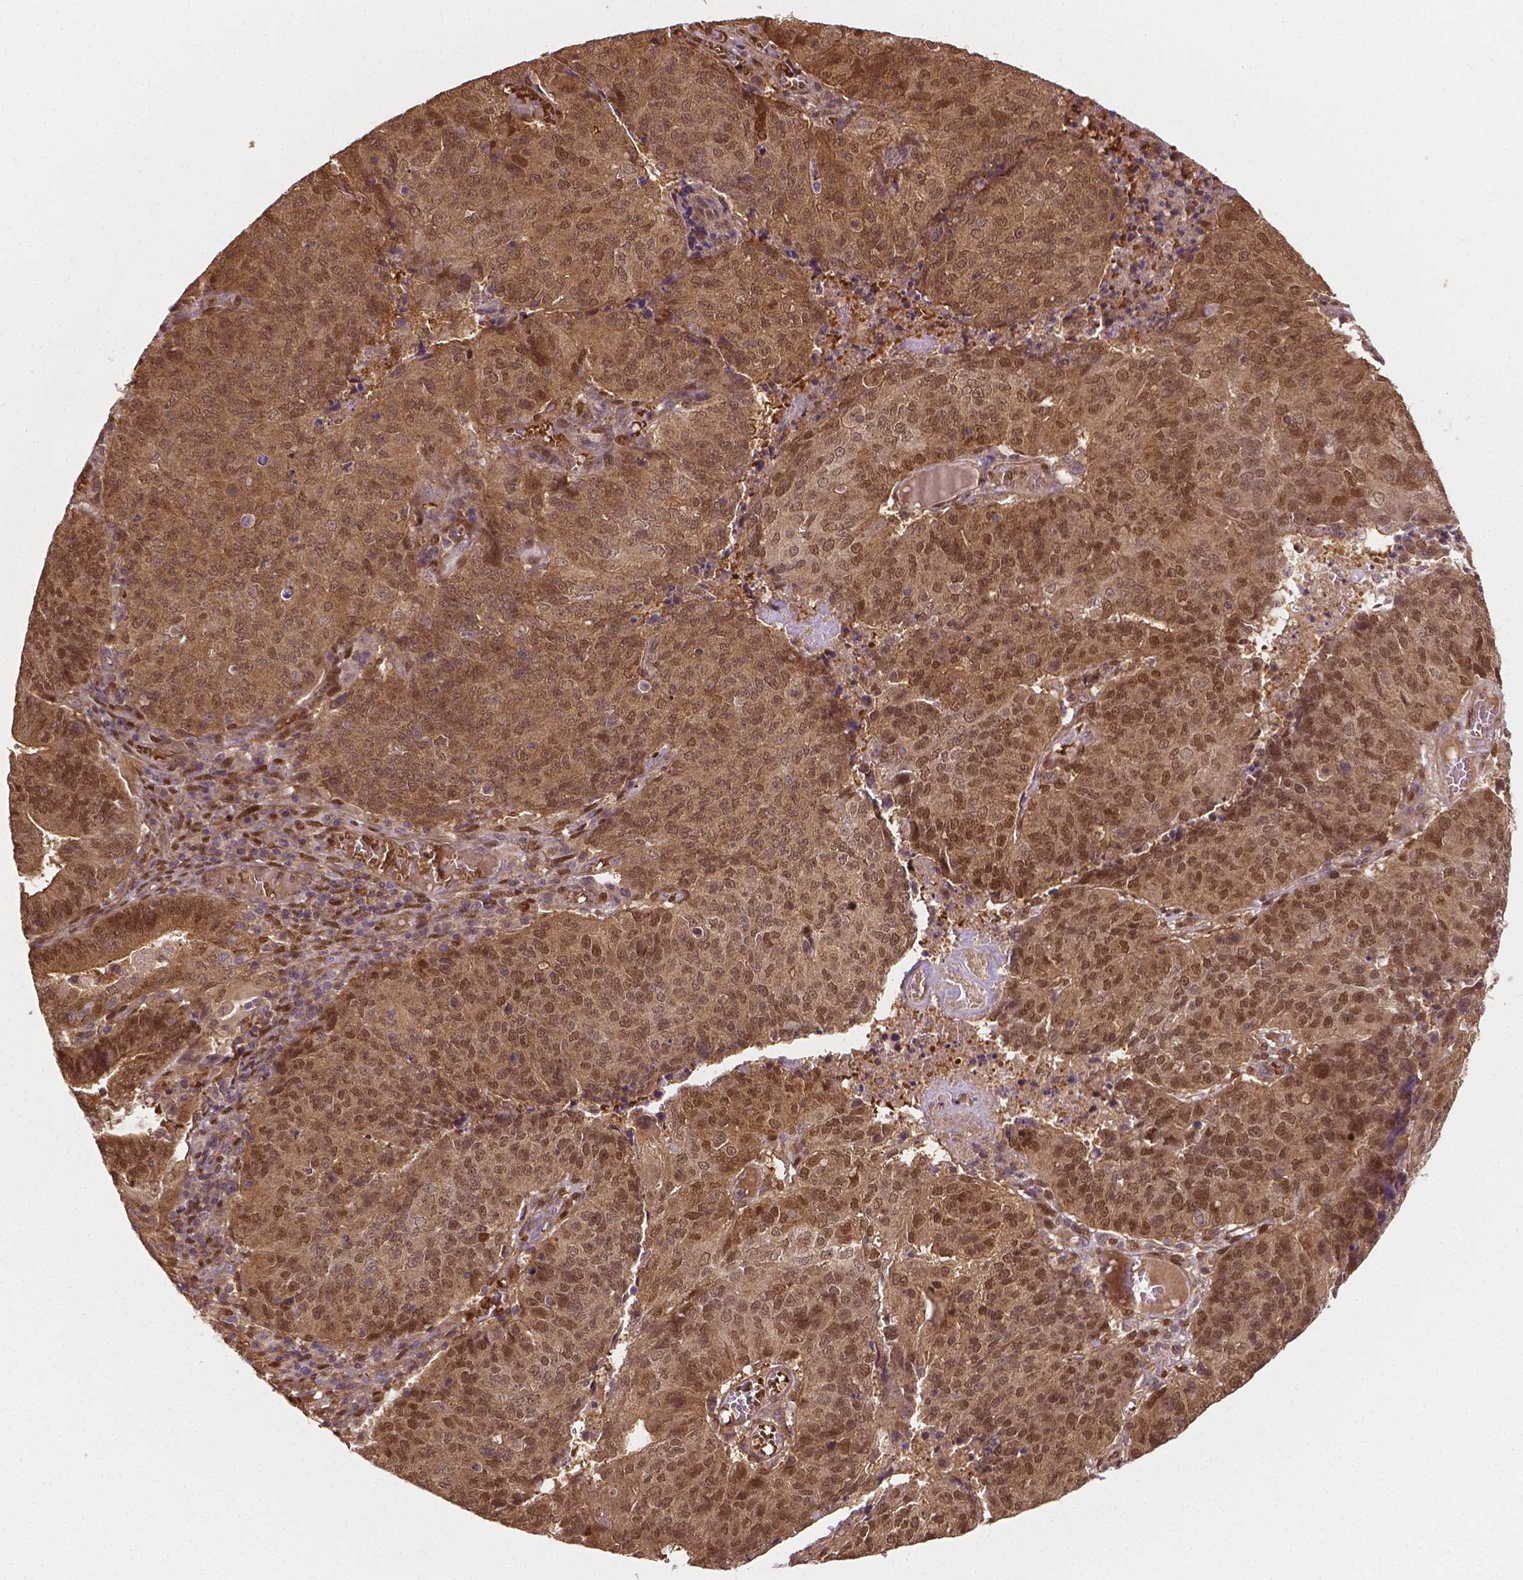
{"staining": {"intensity": "moderate", "quantity": ">75%", "location": "cytoplasmic/membranous,nuclear"}, "tissue": "endometrial cancer", "cell_type": "Tumor cells", "image_type": "cancer", "snomed": [{"axis": "morphology", "description": "Adenocarcinoma, NOS"}, {"axis": "topography", "description": "Endometrium"}], "caption": "About >75% of tumor cells in endometrial adenocarcinoma display moderate cytoplasmic/membranous and nuclear protein positivity as visualized by brown immunohistochemical staining.", "gene": "YAP1", "patient": {"sex": "female", "age": 82}}